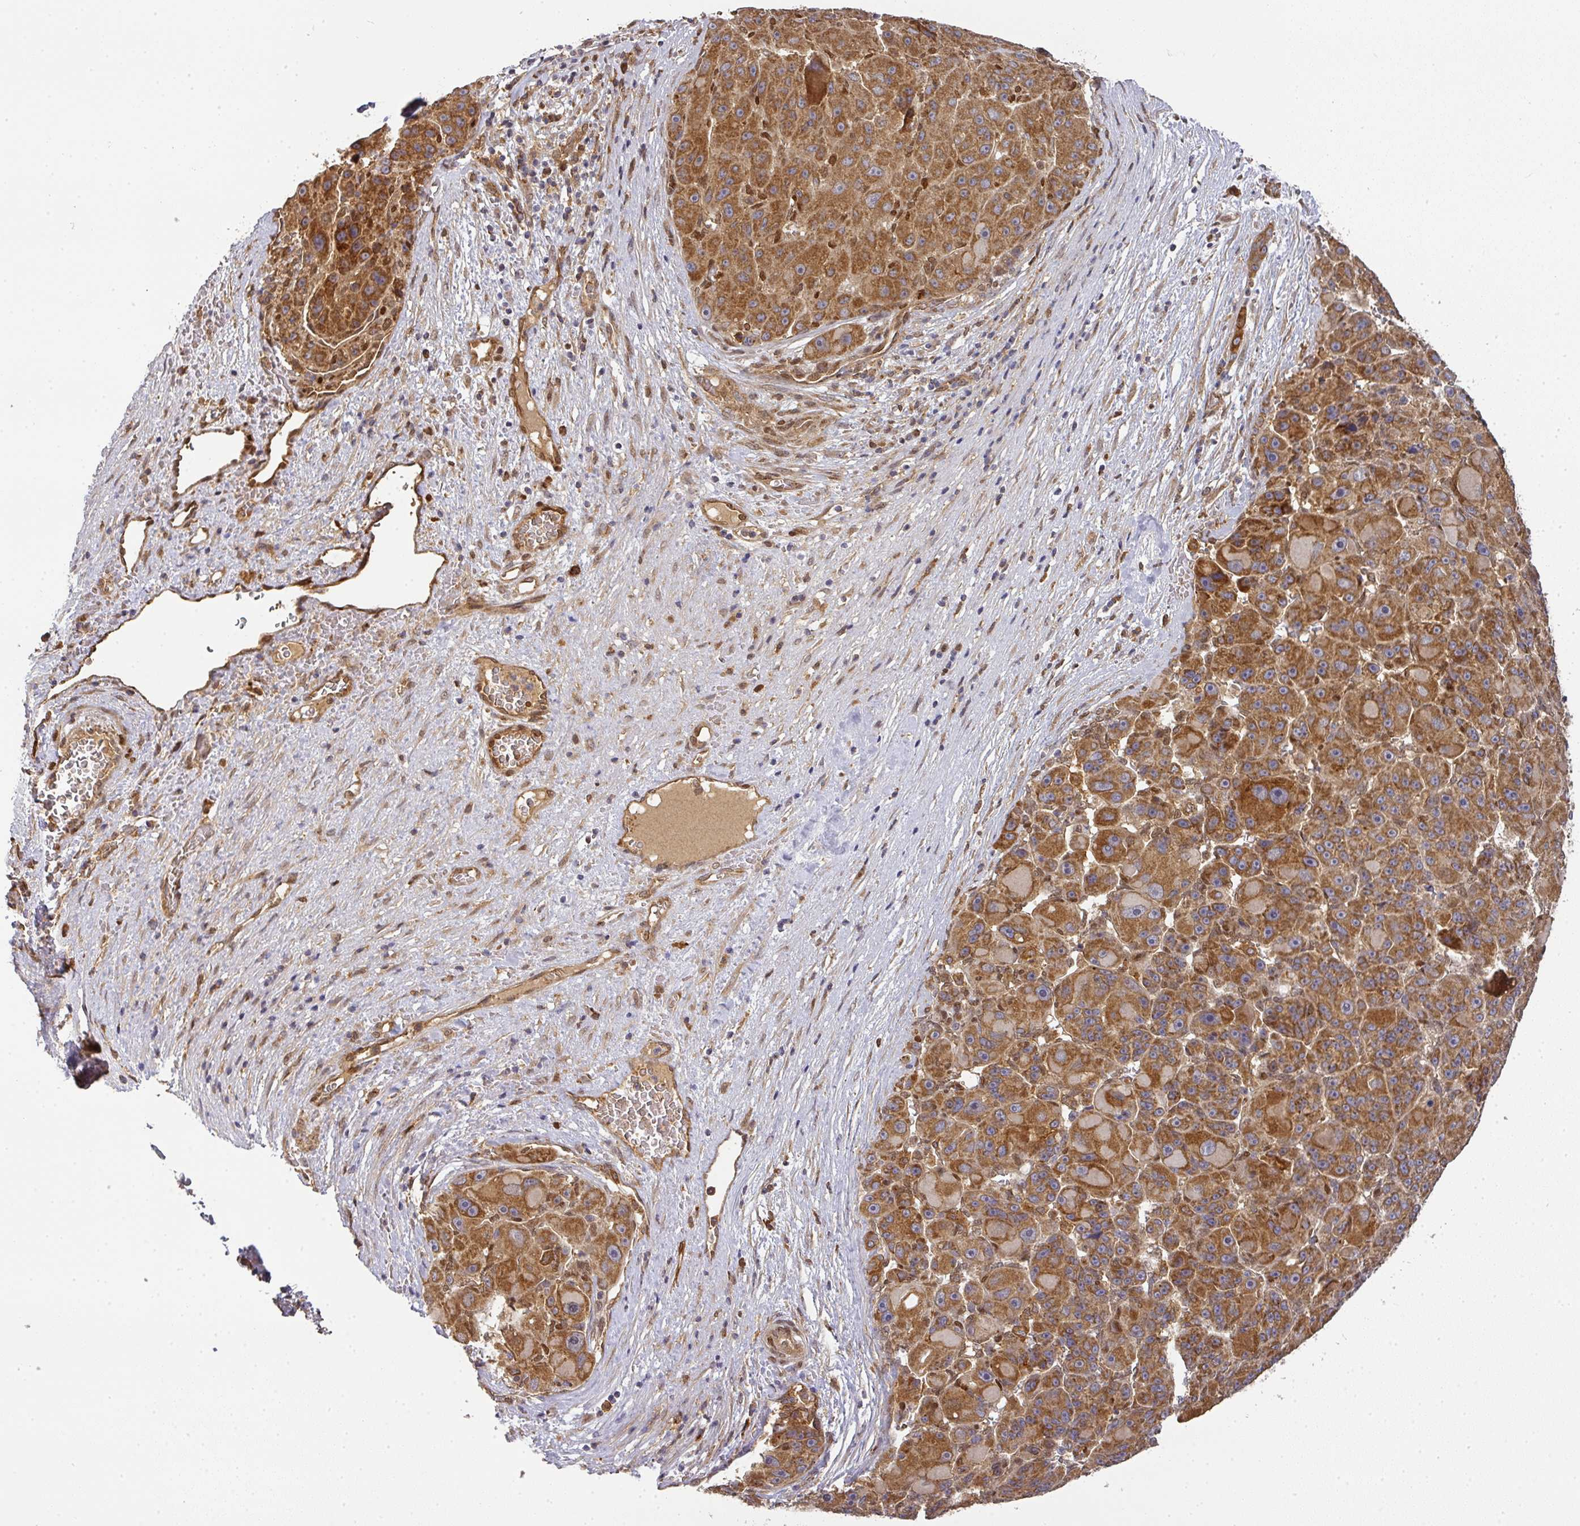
{"staining": {"intensity": "strong", "quantity": ">75%", "location": "cytoplasmic/membranous"}, "tissue": "liver cancer", "cell_type": "Tumor cells", "image_type": "cancer", "snomed": [{"axis": "morphology", "description": "Carcinoma, Hepatocellular, NOS"}, {"axis": "topography", "description": "Liver"}], "caption": "Immunohistochemistry image of neoplastic tissue: human liver cancer stained using immunohistochemistry displays high levels of strong protein expression localized specifically in the cytoplasmic/membranous of tumor cells, appearing as a cytoplasmic/membranous brown color.", "gene": "MALSU1", "patient": {"sex": "male", "age": 76}}